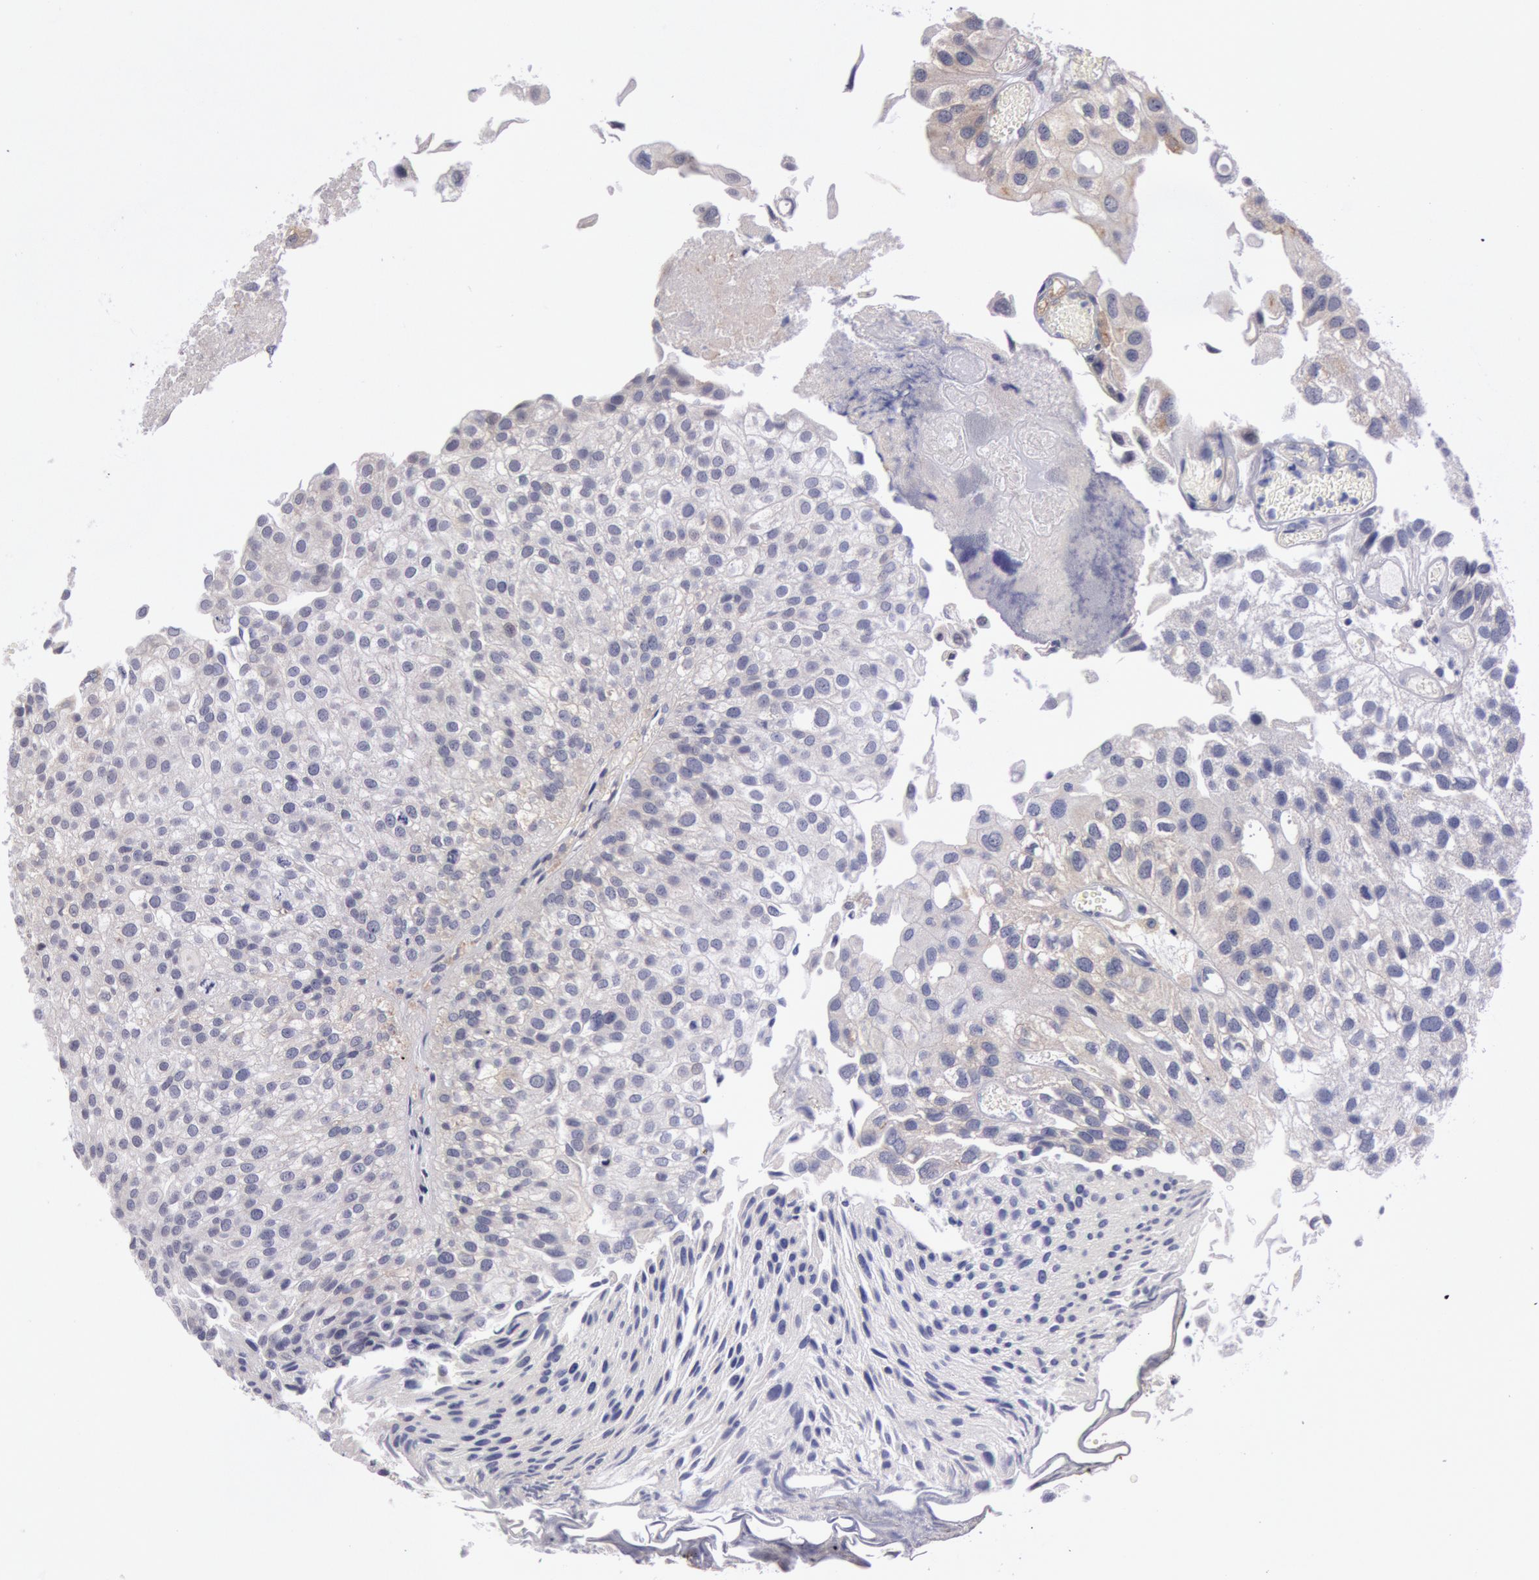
{"staining": {"intensity": "weak", "quantity": "<25%", "location": "cytoplasmic/membranous"}, "tissue": "urothelial cancer", "cell_type": "Tumor cells", "image_type": "cancer", "snomed": [{"axis": "morphology", "description": "Urothelial carcinoma, Low grade"}, {"axis": "topography", "description": "Urinary bladder"}], "caption": "Image shows no protein expression in tumor cells of urothelial carcinoma (low-grade) tissue.", "gene": "MYO5A", "patient": {"sex": "female", "age": 89}}